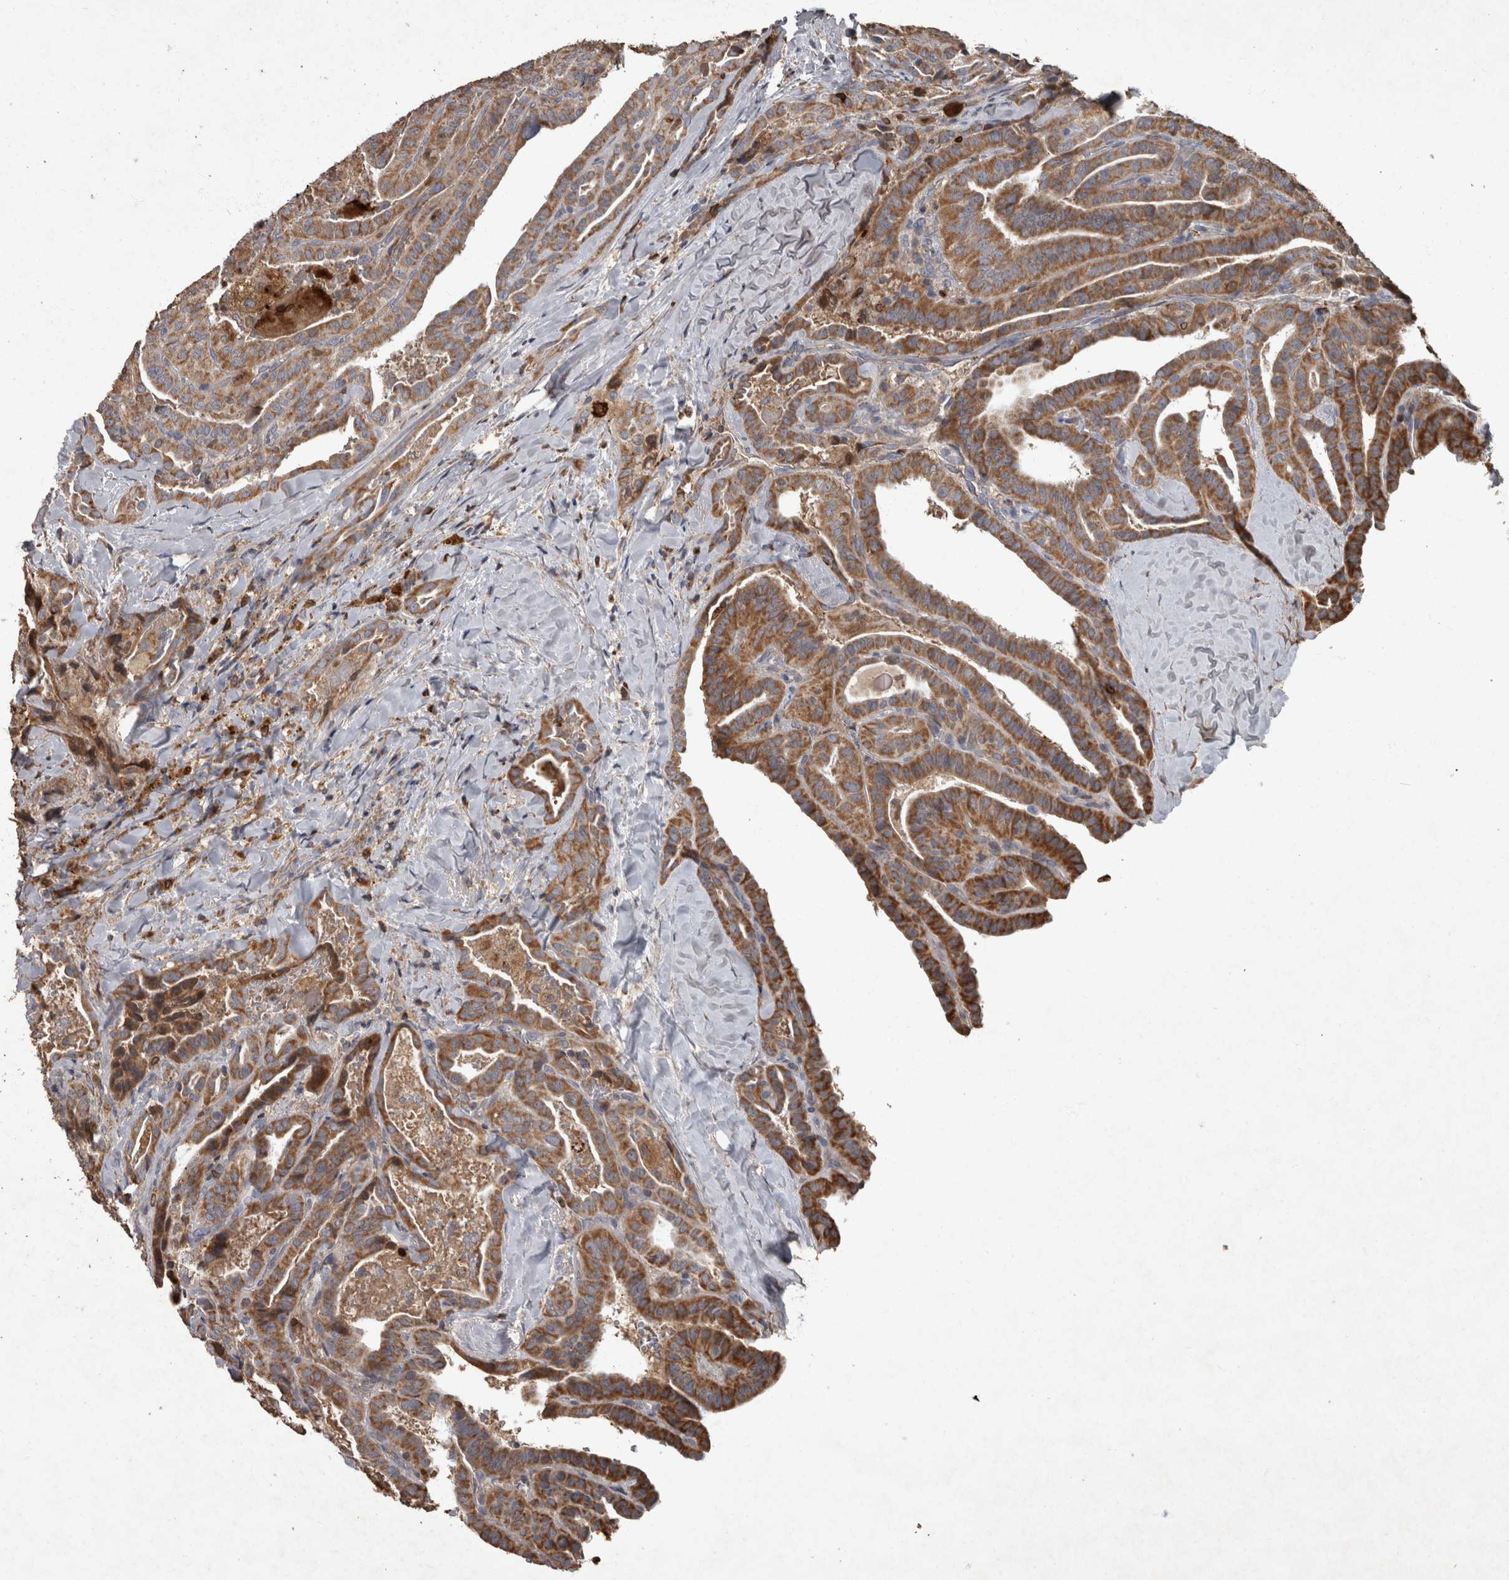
{"staining": {"intensity": "moderate", "quantity": ">75%", "location": "cytoplasmic/membranous"}, "tissue": "thyroid cancer", "cell_type": "Tumor cells", "image_type": "cancer", "snomed": [{"axis": "morphology", "description": "Papillary adenocarcinoma, NOS"}, {"axis": "topography", "description": "Thyroid gland"}], "caption": "Protein expression analysis of human papillary adenocarcinoma (thyroid) reveals moderate cytoplasmic/membranous expression in about >75% of tumor cells.", "gene": "PPP1R3C", "patient": {"sex": "male", "age": 77}}